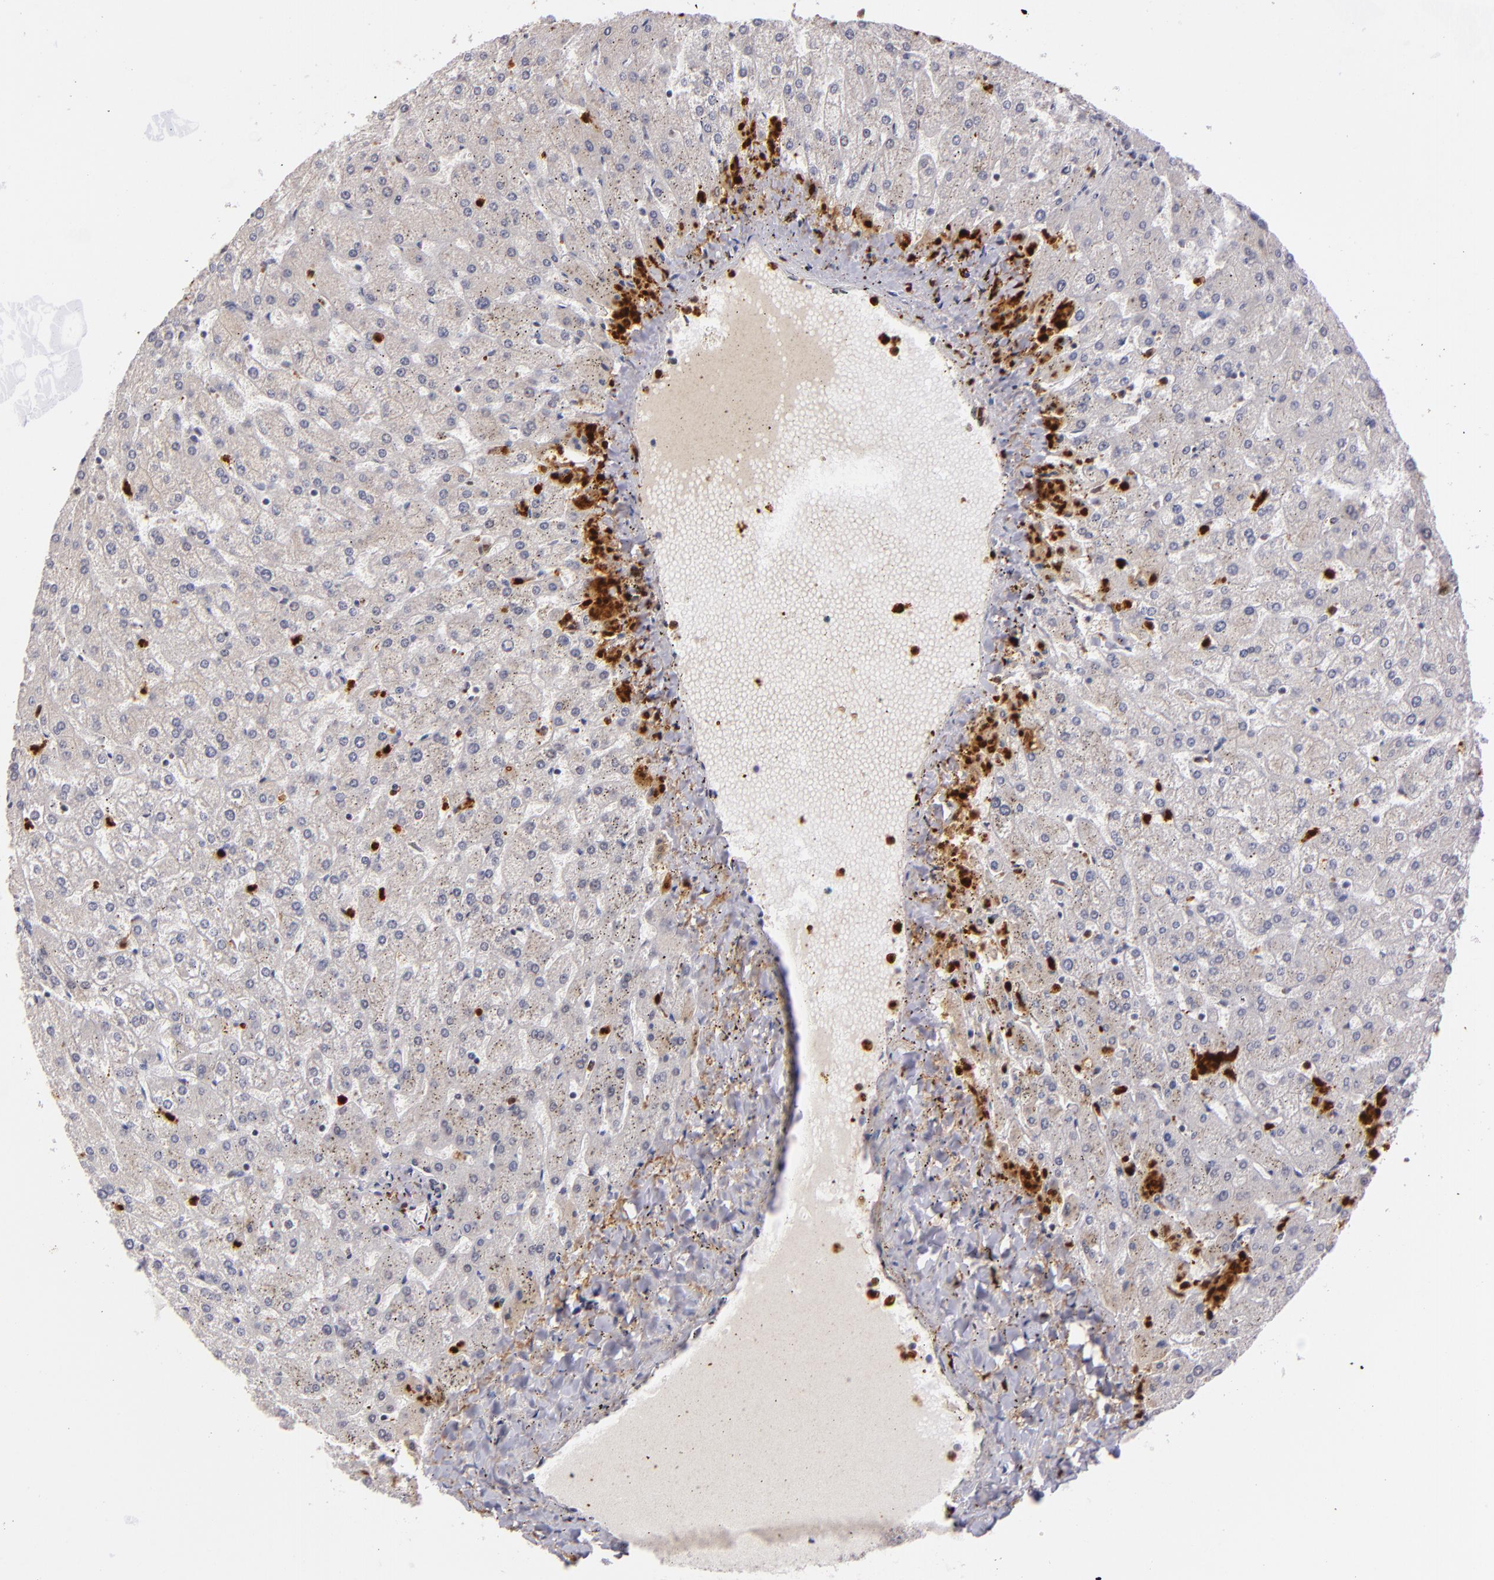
{"staining": {"intensity": "negative", "quantity": "none", "location": "none"}, "tissue": "liver", "cell_type": "Cholangiocytes", "image_type": "normal", "snomed": [{"axis": "morphology", "description": "Normal tissue, NOS"}, {"axis": "topography", "description": "Liver"}], "caption": "The immunohistochemistry (IHC) micrograph has no significant staining in cholangiocytes of liver. (DAB IHC, high magnification).", "gene": "RXRG", "patient": {"sex": "female", "age": 32}}